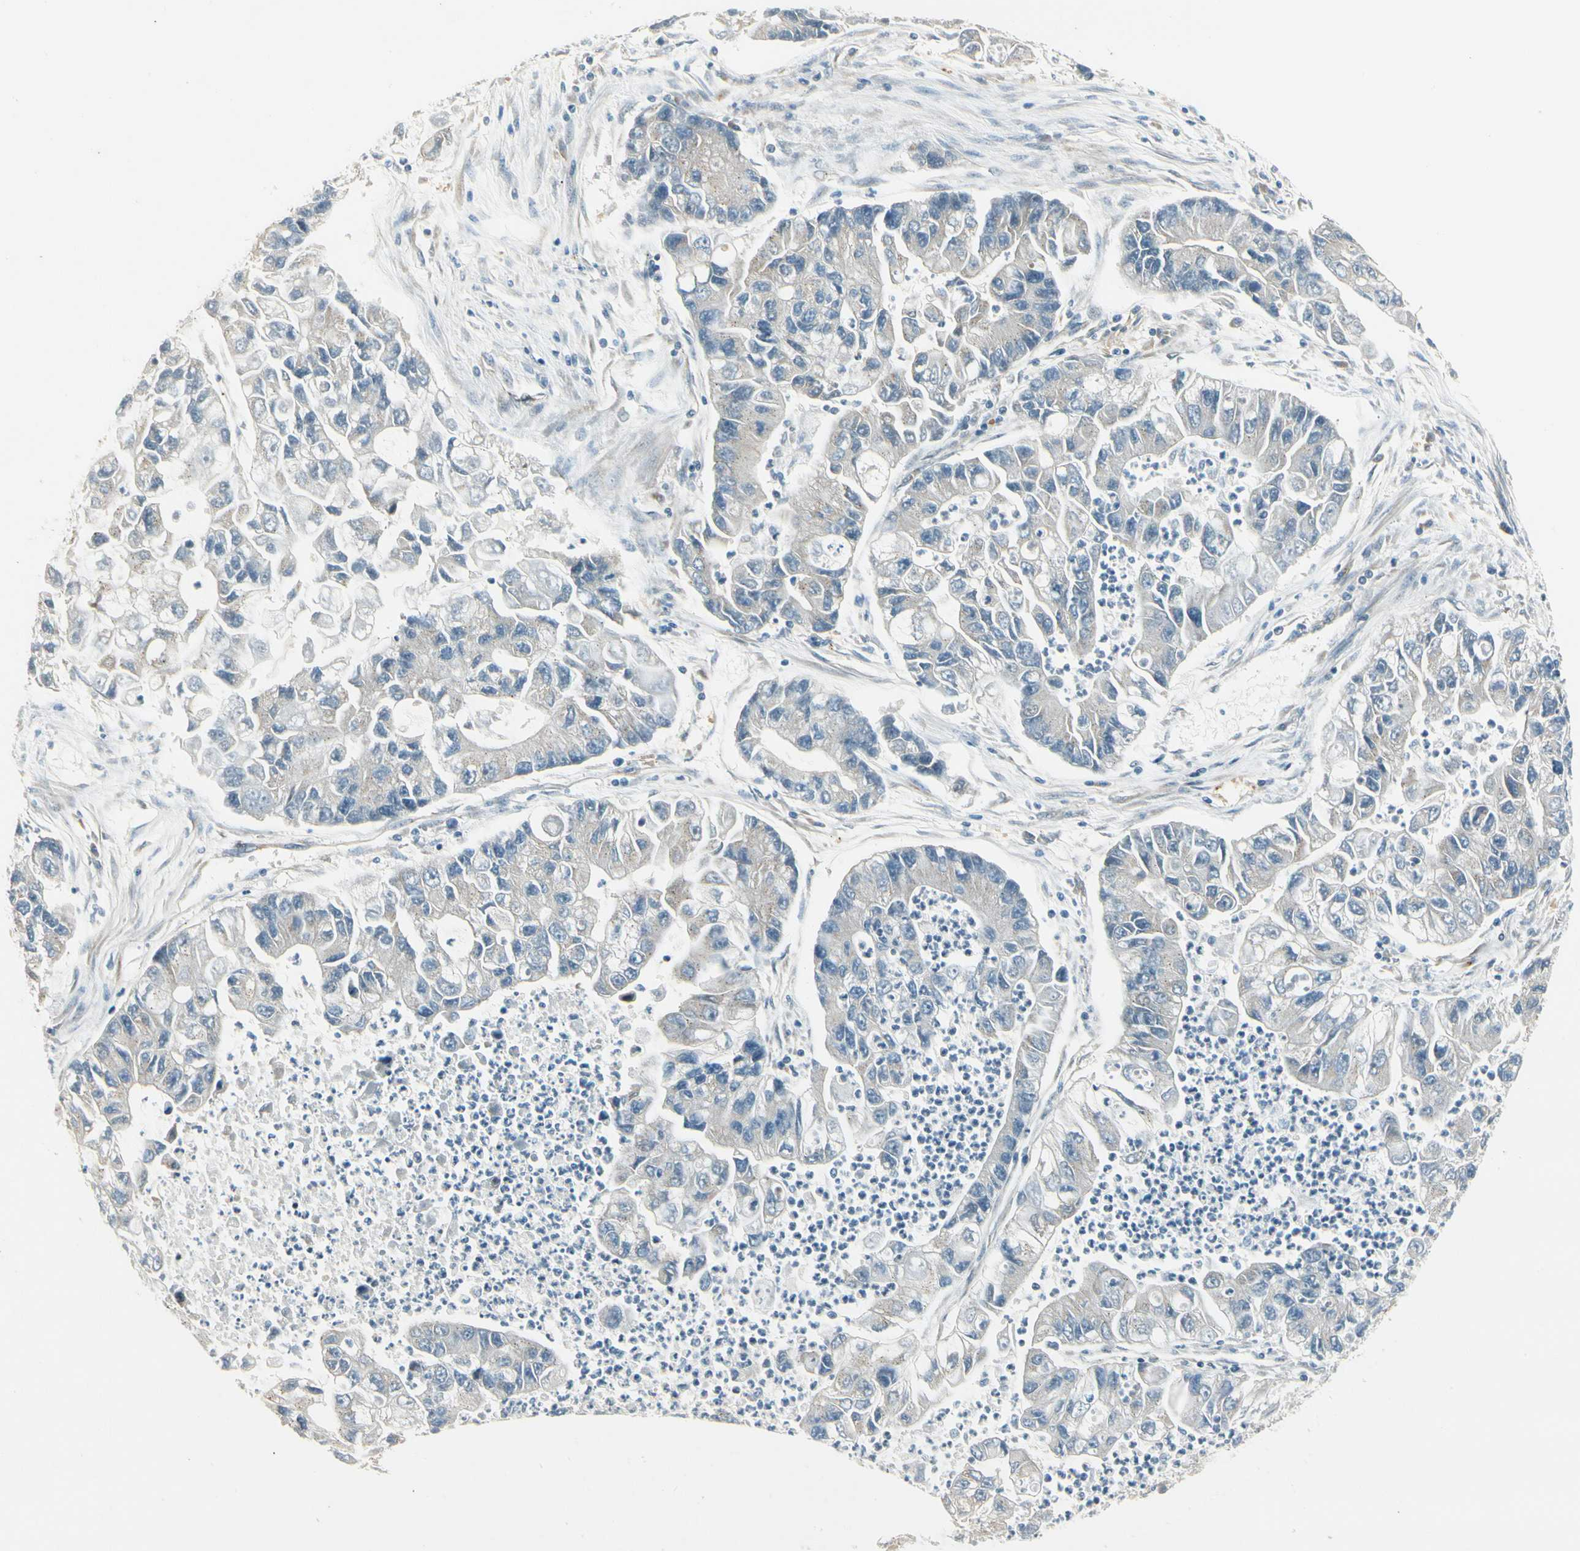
{"staining": {"intensity": "weak", "quantity": "<25%", "location": "cytoplasmic/membranous"}, "tissue": "lung cancer", "cell_type": "Tumor cells", "image_type": "cancer", "snomed": [{"axis": "morphology", "description": "Adenocarcinoma, NOS"}, {"axis": "topography", "description": "Lung"}], "caption": "Immunohistochemical staining of human lung cancer exhibits no significant expression in tumor cells.", "gene": "MANSC1", "patient": {"sex": "female", "age": 51}}